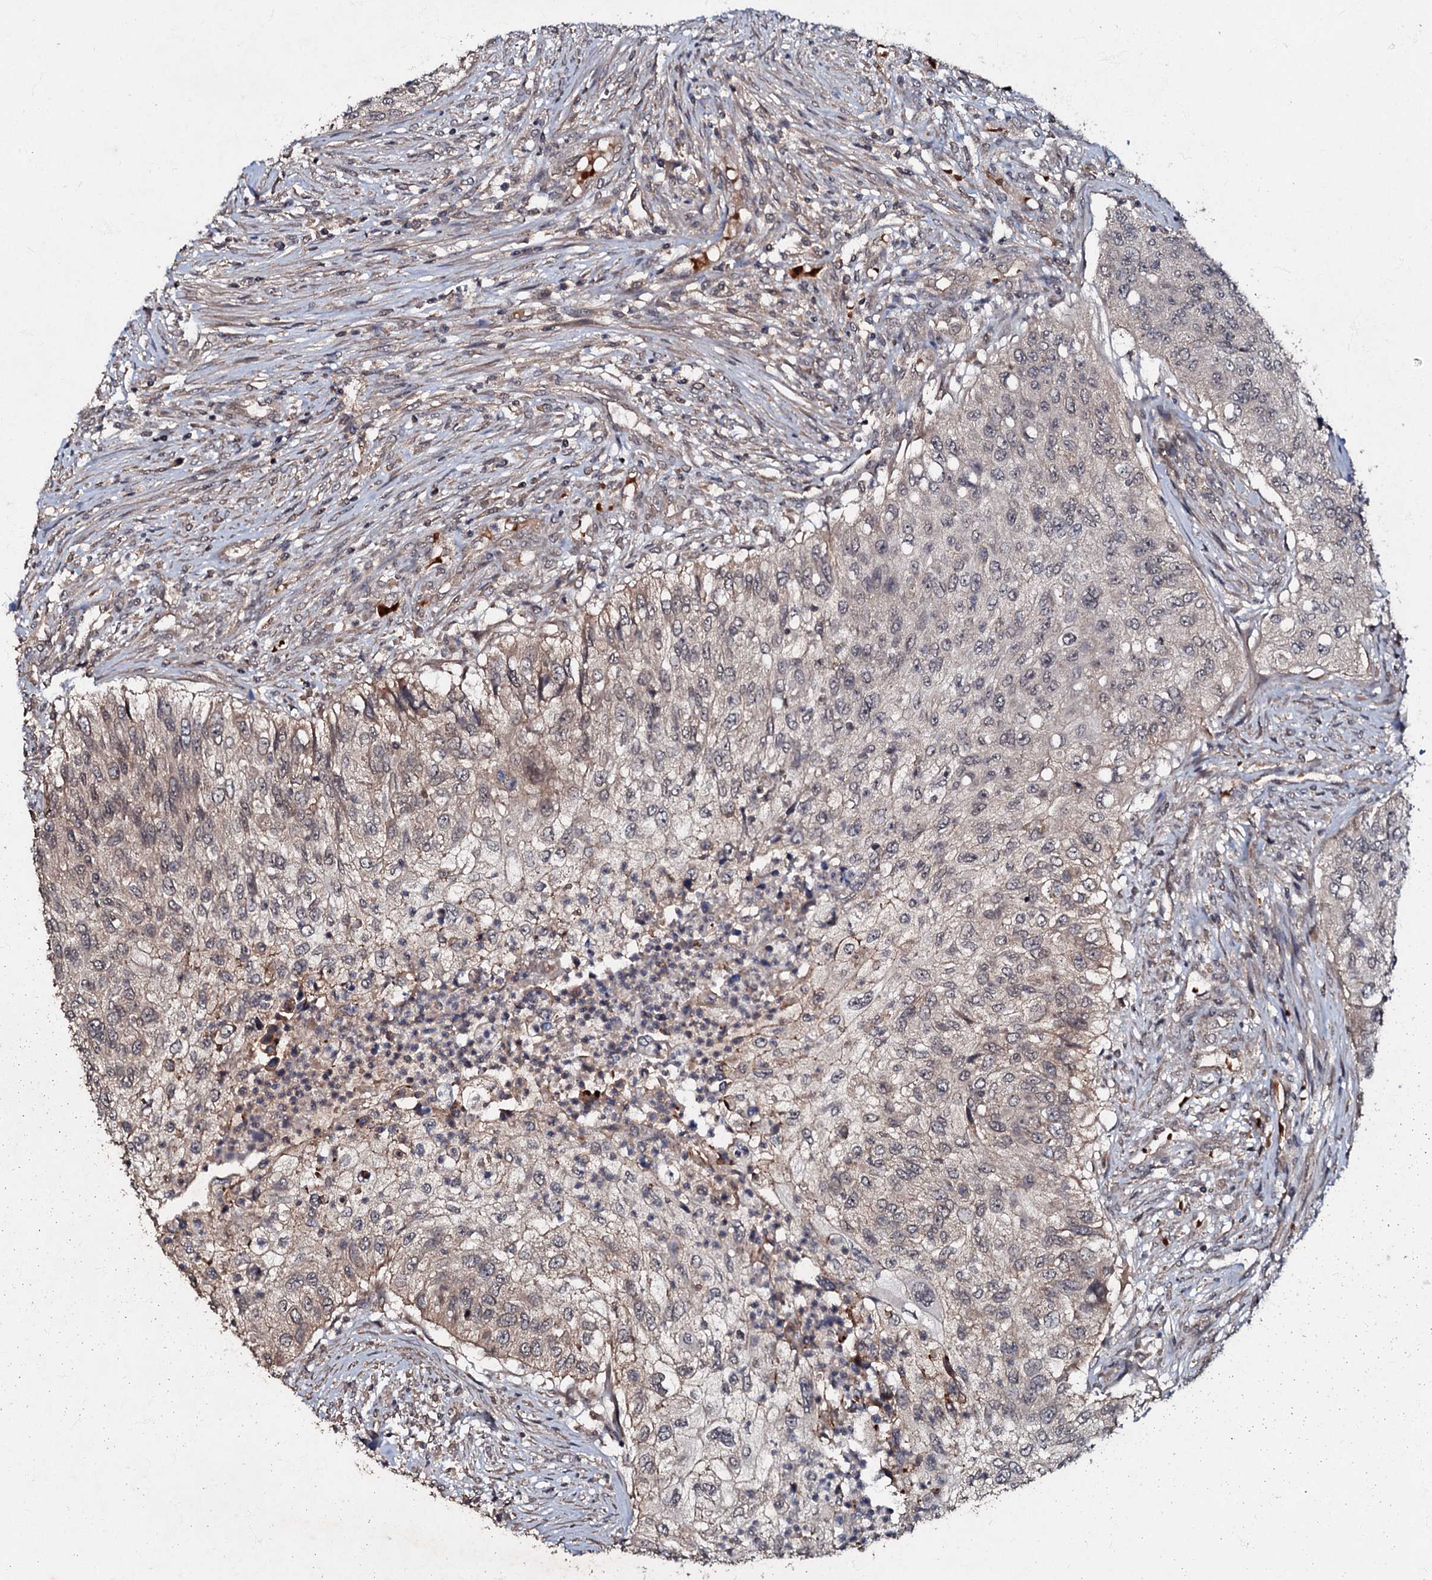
{"staining": {"intensity": "weak", "quantity": "<25%", "location": "cytoplasmic/membranous"}, "tissue": "urothelial cancer", "cell_type": "Tumor cells", "image_type": "cancer", "snomed": [{"axis": "morphology", "description": "Urothelial carcinoma, High grade"}, {"axis": "topography", "description": "Urinary bladder"}], "caption": "This is a micrograph of immunohistochemistry staining of urothelial carcinoma (high-grade), which shows no staining in tumor cells.", "gene": "MANSC4", "patient": {"sex": "female", "age": 60}}